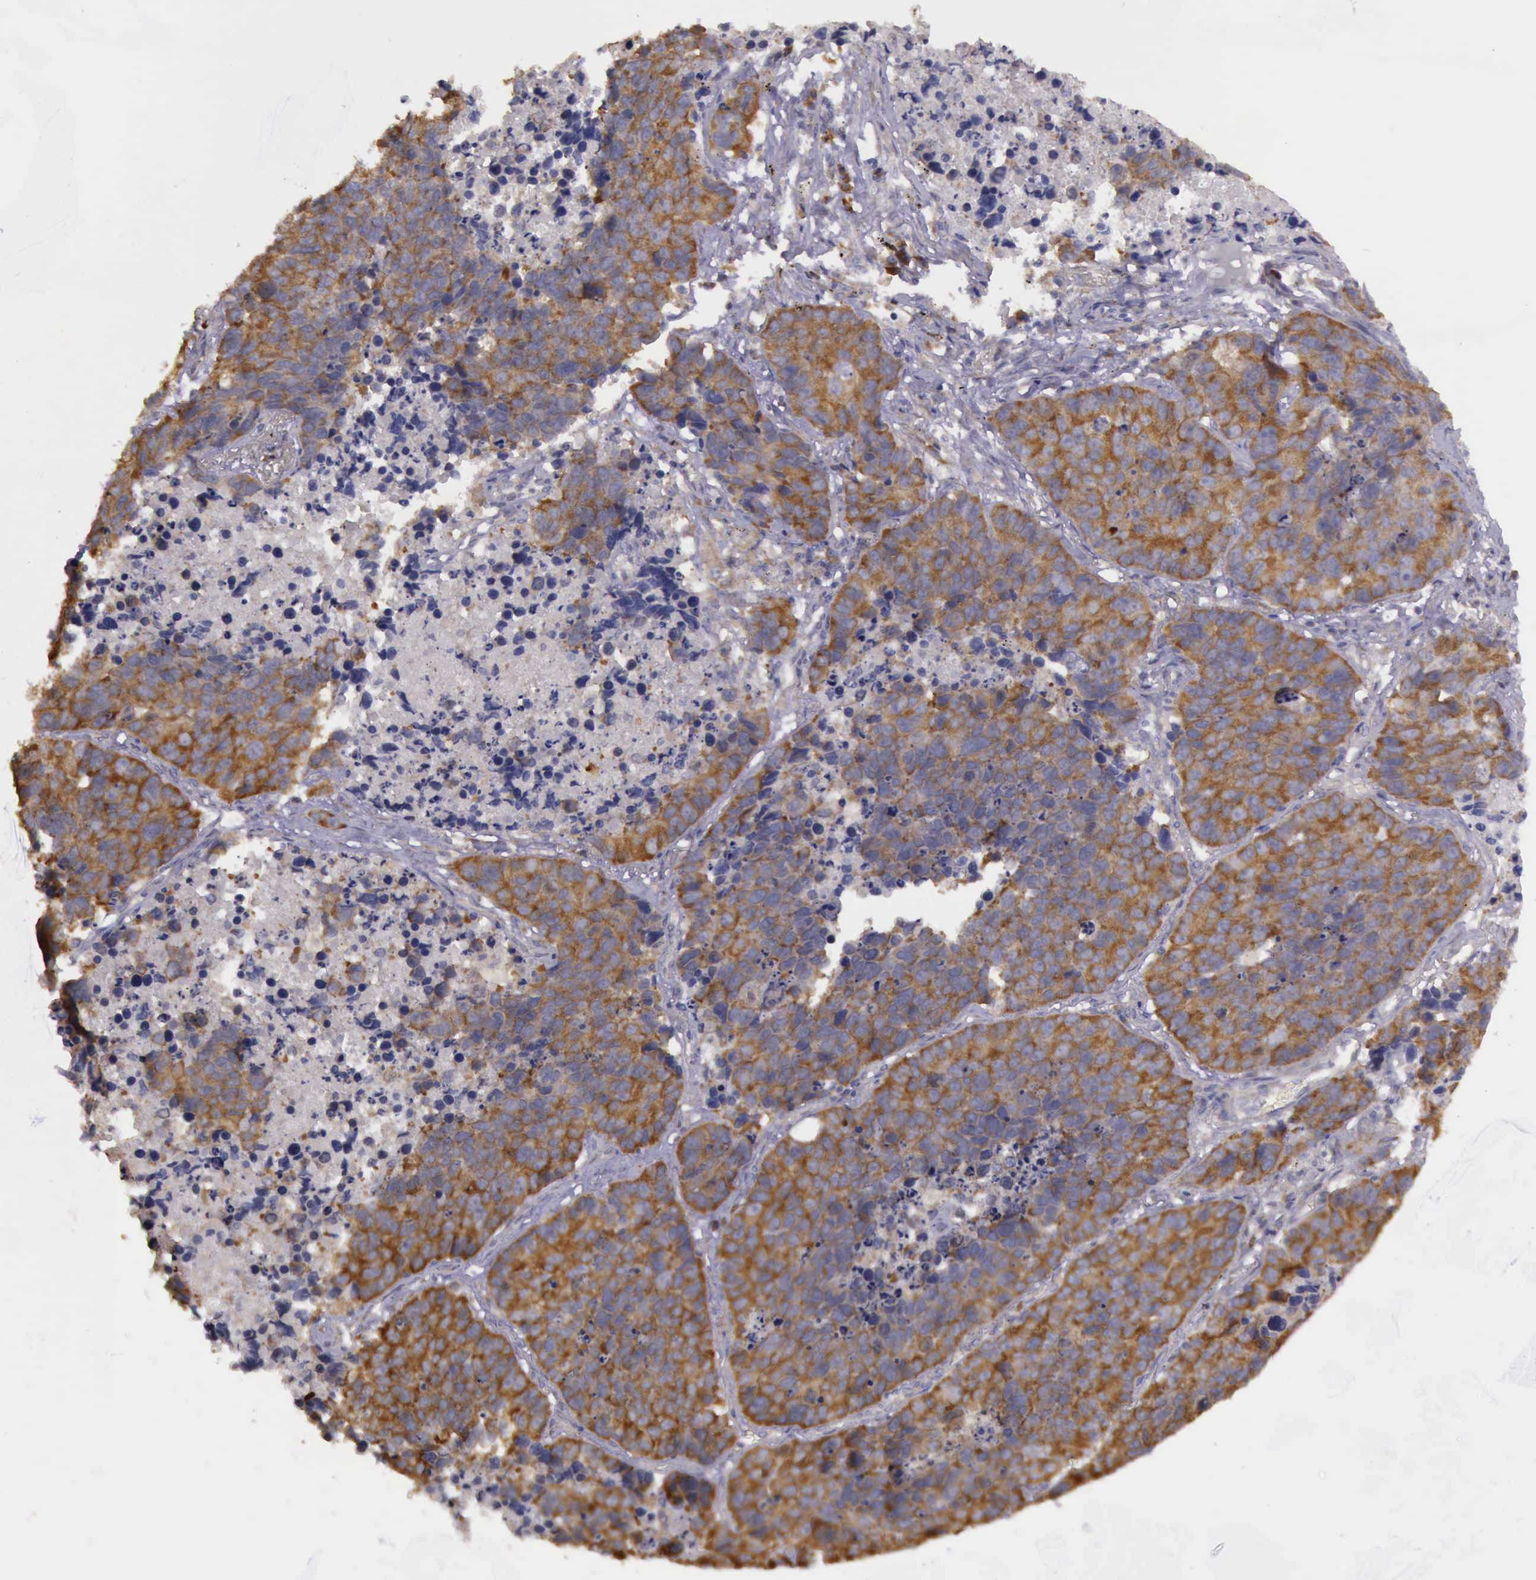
{"staining": {"intensity": "strong", "quantity": ">75%", "location": "cytoplasmic/membranous"}, "tissue": "lung cancer", "cell_type": "Tumor cells", "image_type": "cancer", "snomed": [{"axis": "morphology", "description": "Carcinoid, malignant, NOS"}, {"axis": "topography", "description": "Lung"}], "caption": "Lung cancer (carcinoid (malignant)) stained with a protein marker demonstrates strong staining in tumor cells.", "gene": "EIF5", "patient": {"sex": "male", "age": 60}}